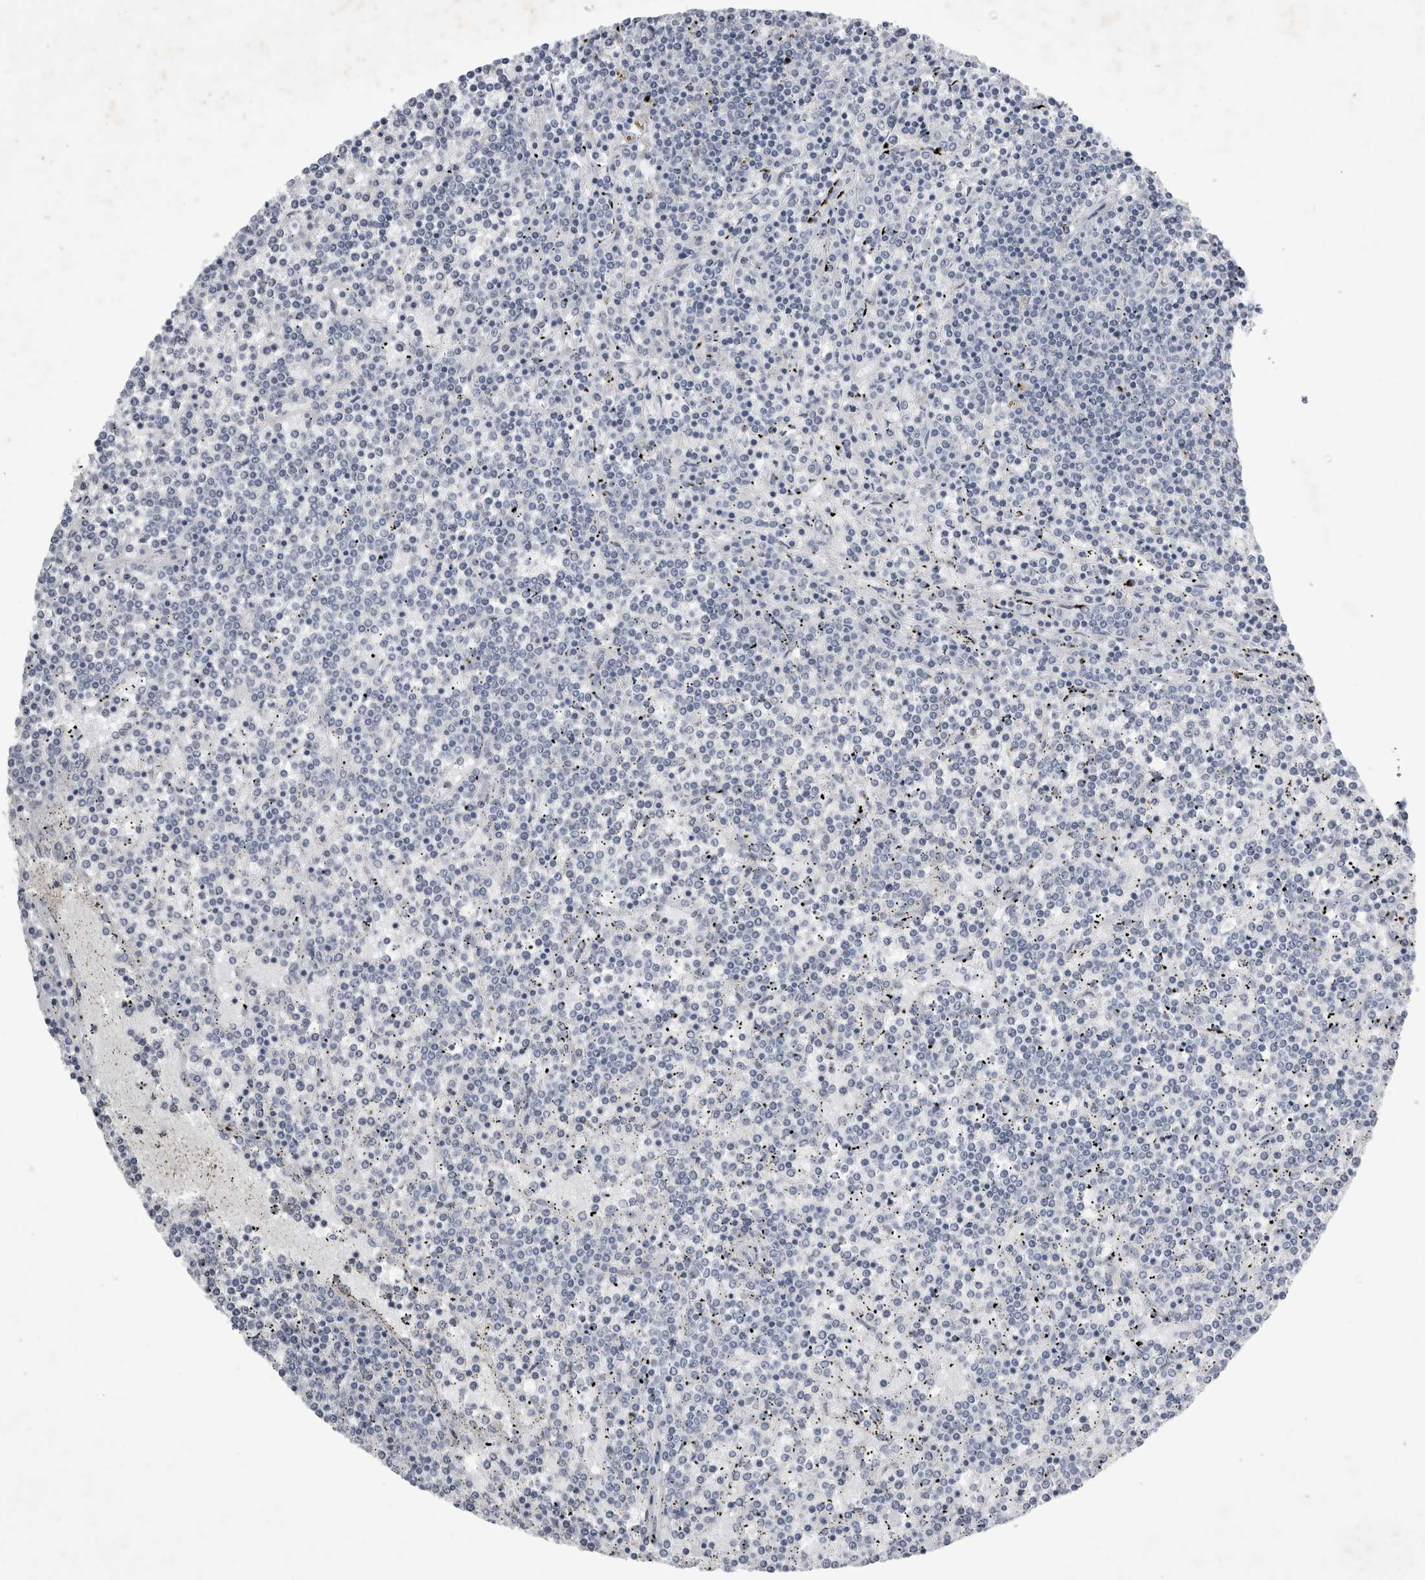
{"staining": {"intensity": "negative", "quantity": "none", "location": "none"}, "tissue": "lymphoma", "cell_type": "Tumor cells", "image_type": "cancer", "snomed": [{"axis": "morphology", "description": "Malignant lymphoma, non-Hodgkin's type, Low grade"}, {"axis": "topography", "description": "Spleen"}], "caption": "The histopathology image demonstrates no significant staining in tumor cells of lymphoma. (DAB immunohistochemistry (IHC) with hematoxylin counter stain).", "gene": "FXYD7", "patient": {"sex": "female", "age": 19}}